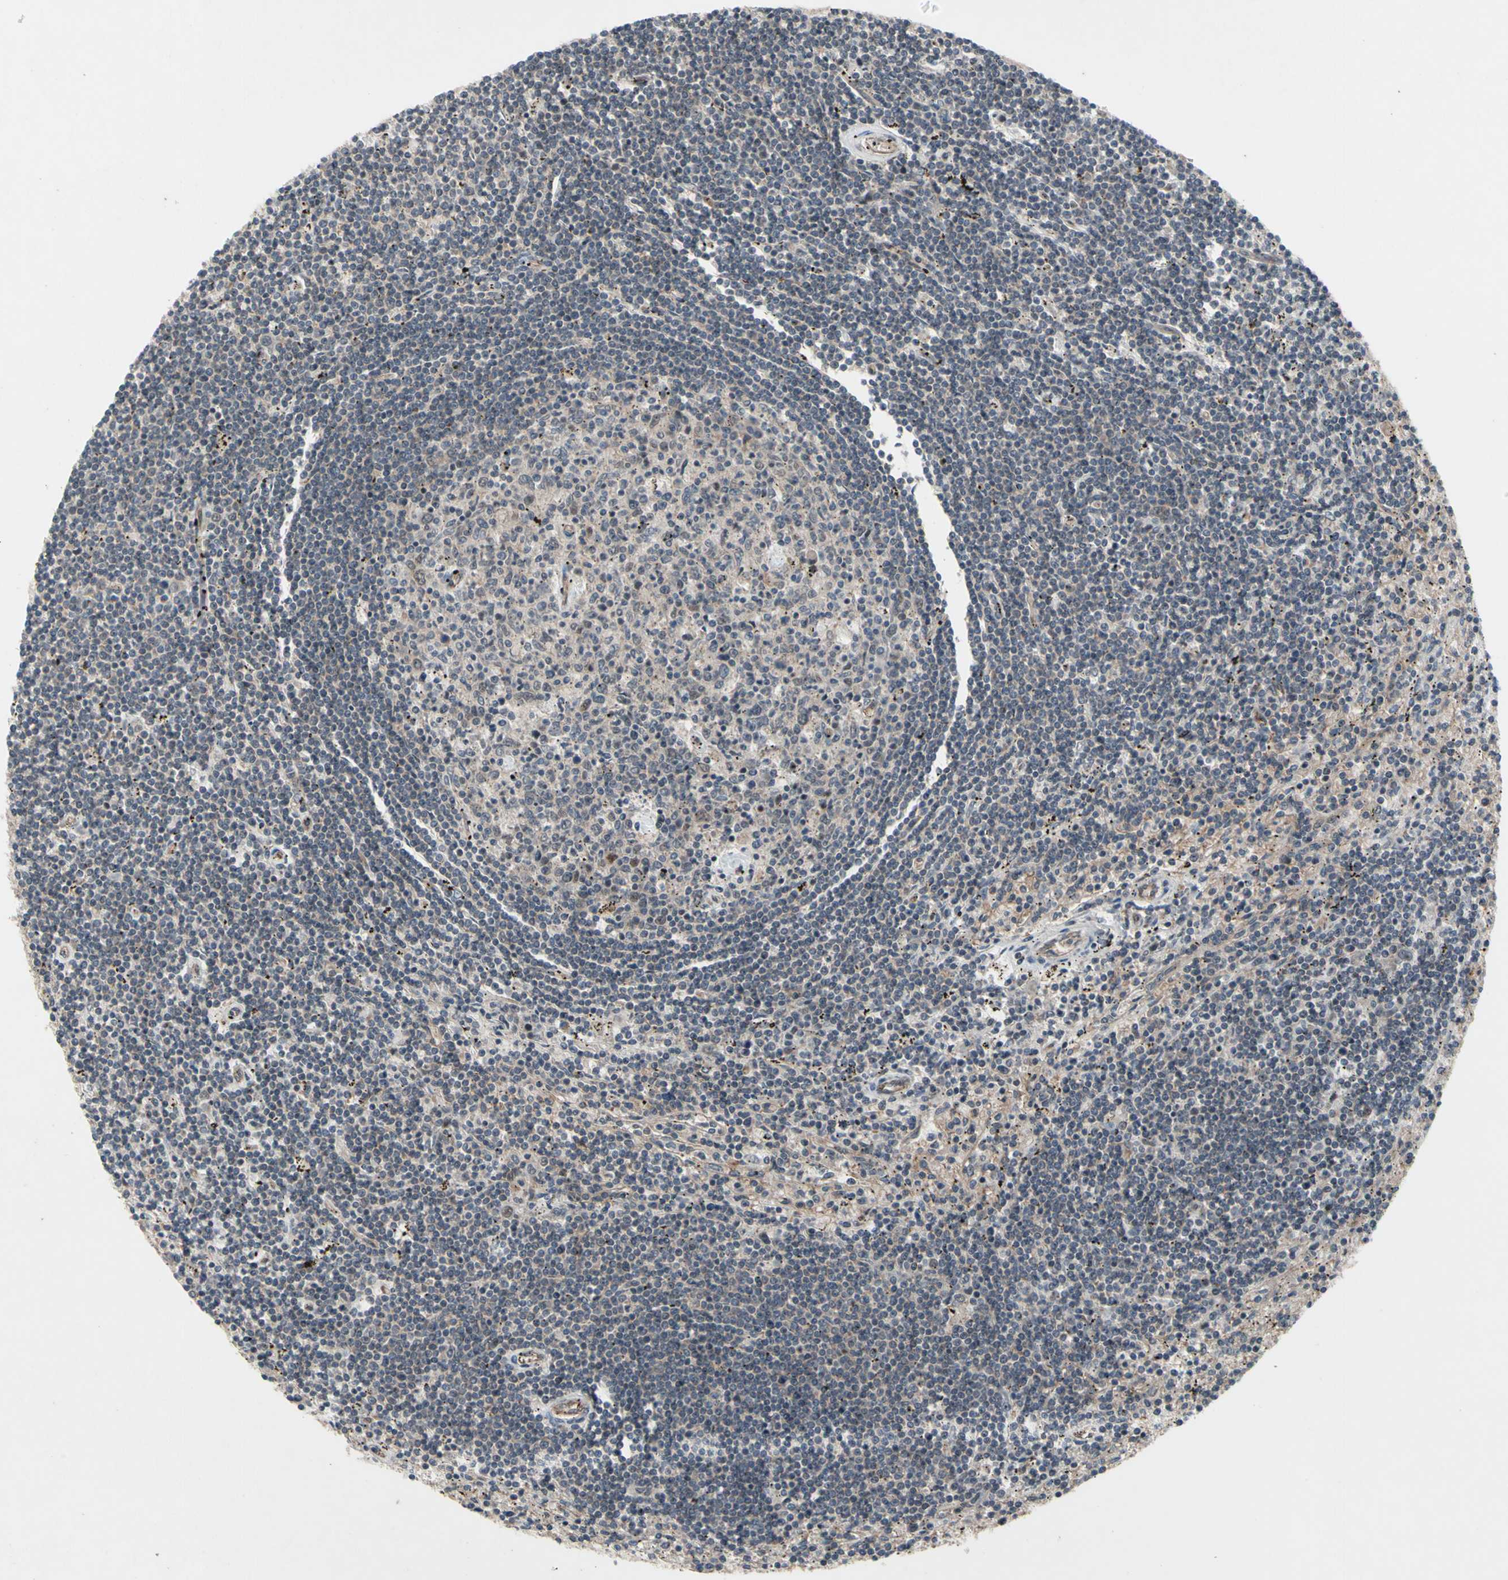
{"staining": {"intensity": "negative", "quantity": "none", "location": "none"}, "tissue": "lymphoma", "cell_type": "Tumor cells", "image_type": "cancer", "snomed": [{"axis": "morphology", "description": "Malignant lymphoma, non-Hodgkin's type, Low grade"}, {"axis": "topography", "description": "Spleen"}], "caption": "Malignant lymphoma, non-Hodgkin's type (low-grade) was stained to show a protein in brown. There is no significant expression in tumor cells. (Stains: DAB (3,3'-diaminobenzidine) immunohistochemistry with hematoxylin counter stain, Microscopy: brightfield microscopy at high magnification).", "gene": "TRDMT1", "patient": {"sex": "male", "age": 76}}